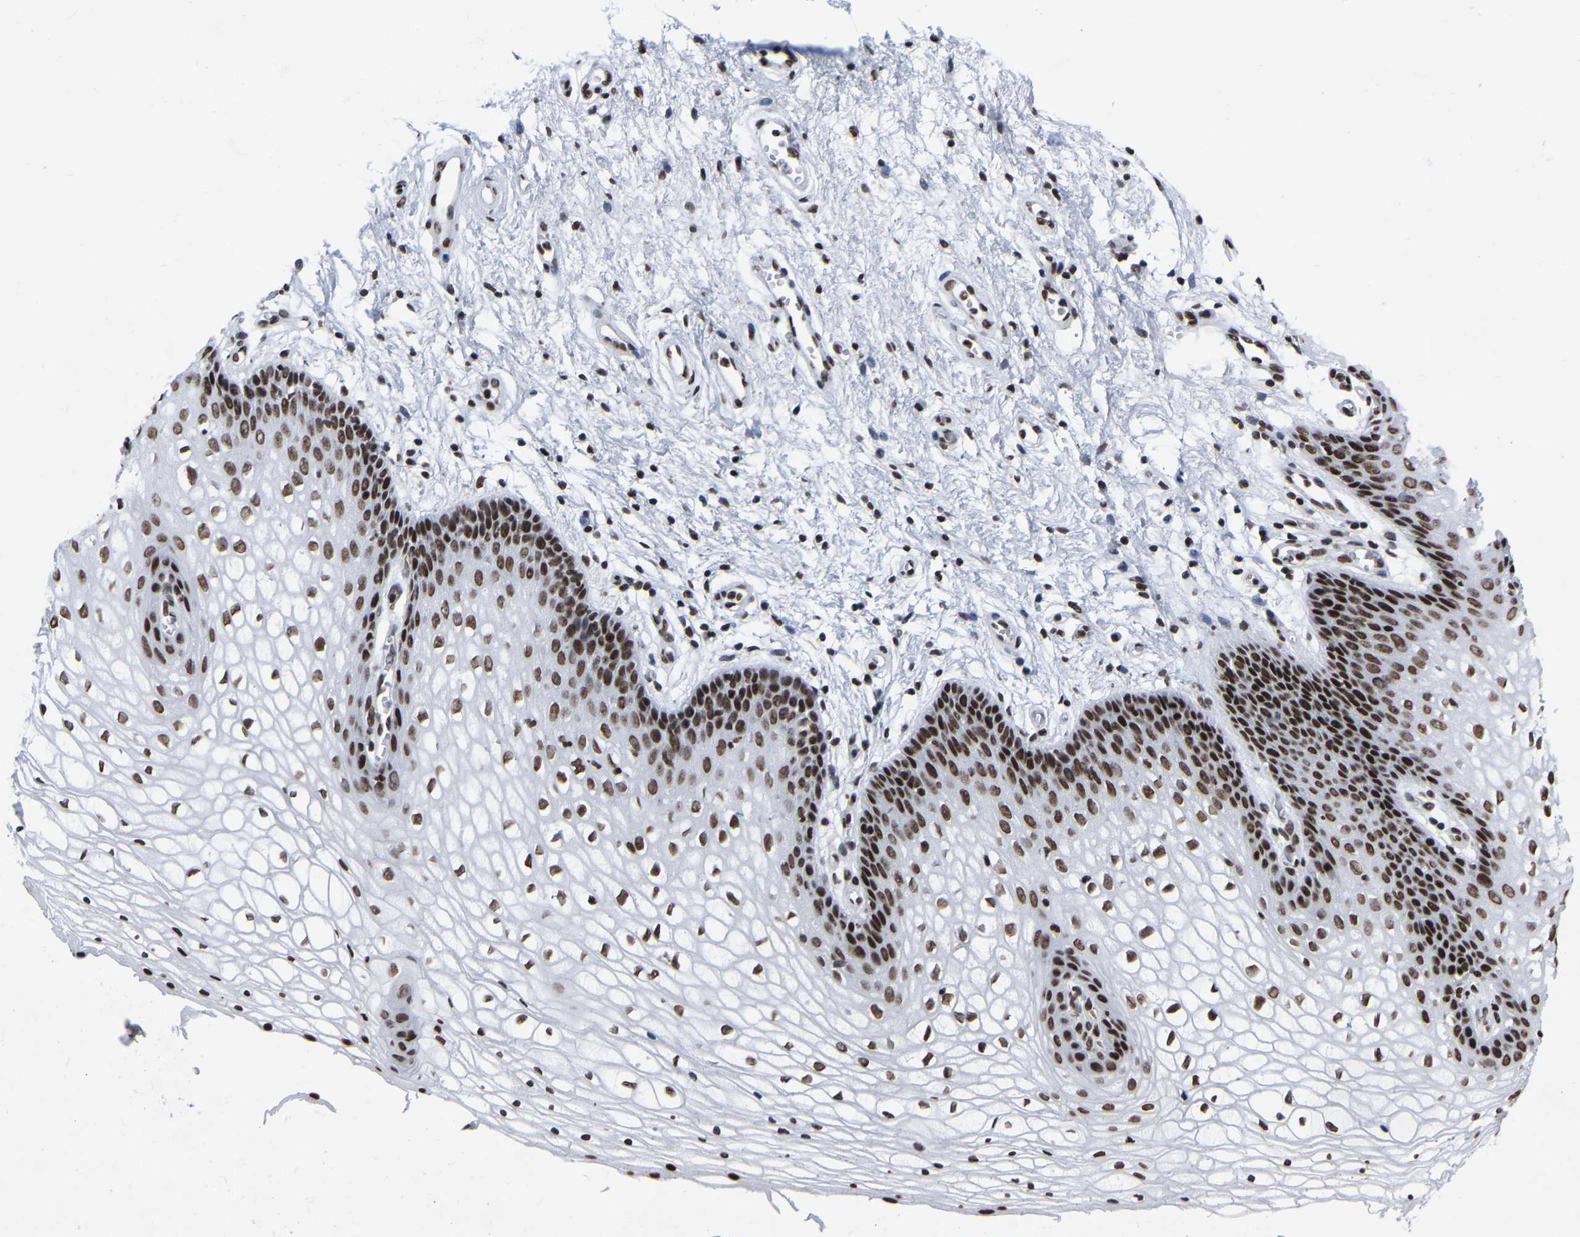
{"staining": {"intensity": "strong", "quantity": ">75%", "location": "nuclear"}, "tissue": "vagina", "cell_type": "Squamous epithelial cells", "image_type": "normal", "snomed": [{"axis": "morphology", "description": "Normal tissue, NOS"}, {"axis": "topography", "description": "Vagina"}], "caption": "Normal vagina was stained to show a protein in brown. There is high levels of strong nuclear positivity in about >75% of squamous epithelial cells. (IHC, brightfield microscopy, high magnification).", "gene": "PRCC", "patient": {"sex": "female", "age": 34}}